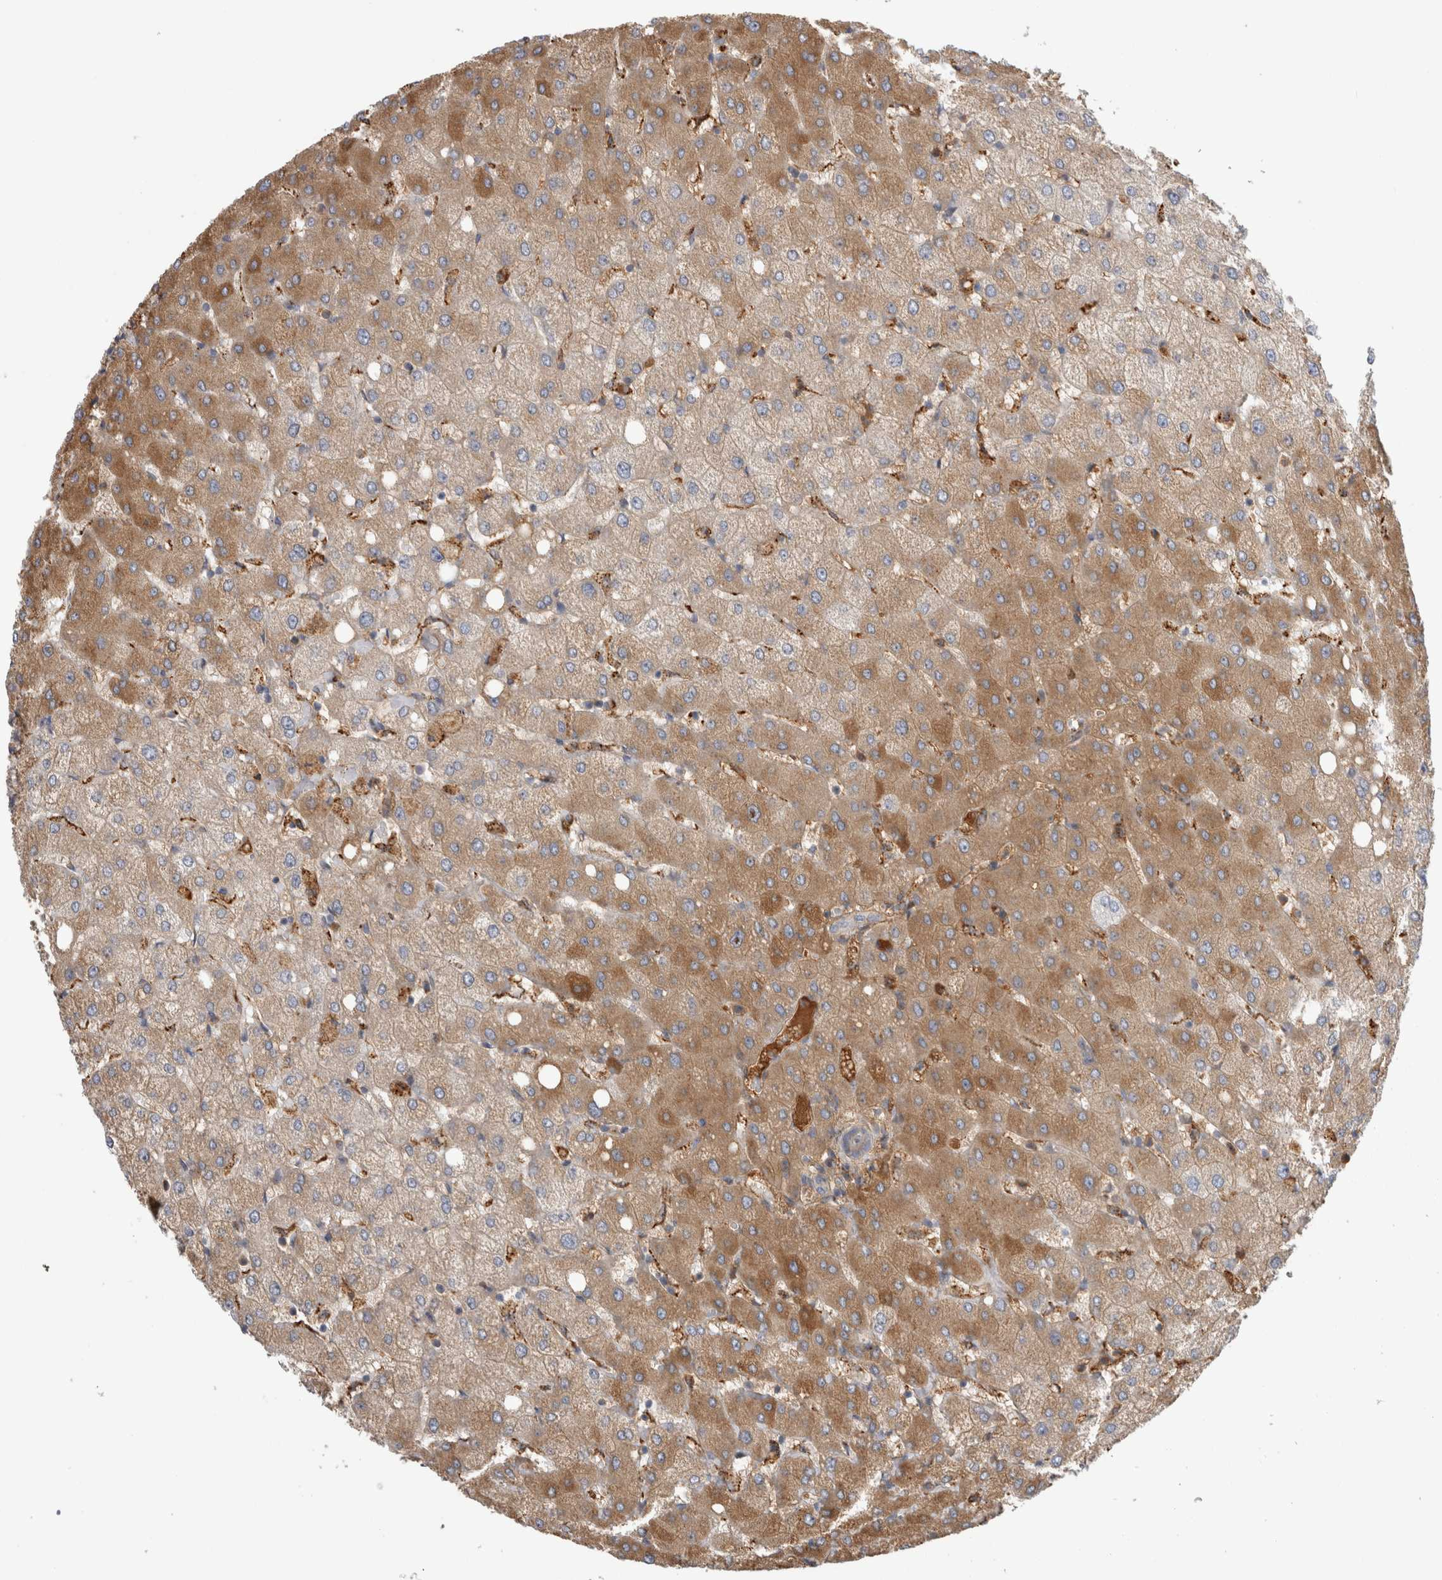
{"staining": {"intensity": "weak", "quantity": "<25%", "location": "cytoplasmic/membranous"}, "tissue": "liver", "cell_type": "Cholangiocytes", "image_type": "normal", "snomed": [{"axis": "morphology", "description": "Normal tissue, NOS"}, {"axis": "topography", "description": "Liver"}], "caption": "Cholangiocytes are negative for brown protein staining in benign liver. (DAB (3,3'-diaminobenzidine) immunohistochemistry (IHC) with hematoxylin counter stain).", "gene": "TBCE", "patient": {"sex": "female", "age": 54}}